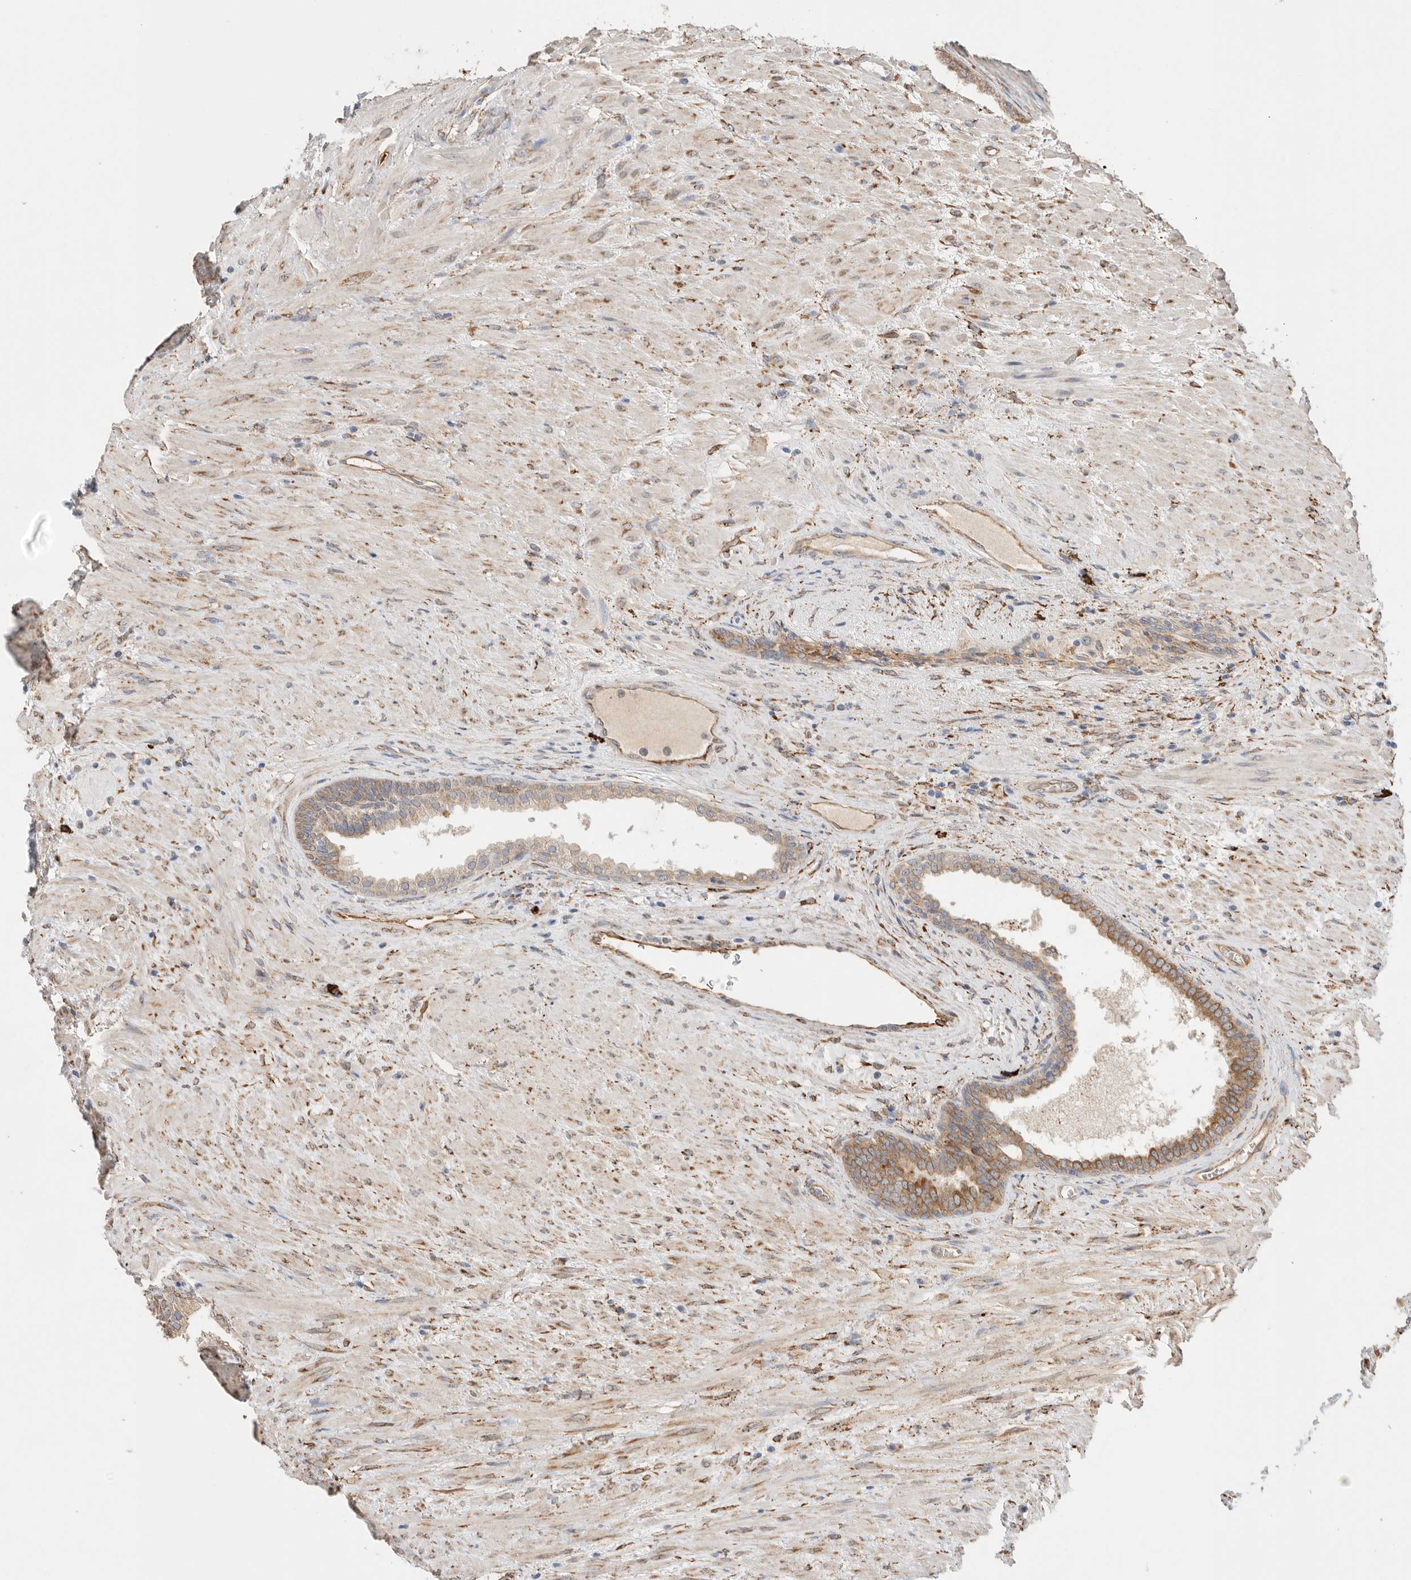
{"staining": {"intensity": "moderate", "quantity": "25%-75%", "location": "cytoplasmic/membranous"}, "tissue": "prostate", "cell_type": "Glandular cells", "image_type": "normal", "snomed": [{"axis": "morphology", "description": "Normal tissue, NOS"}, {"axis": "topography", "description": "Prostate"}], "caption": "A high-resolution photomicrograph shows immunohistochemistry staining of normal prostate, which displays moderate cytoplasmic/membranous expression in approximately 25%-75% of glandular cells.", "gene": "BLOC1S5", "patient": {"sex": "male", "age": 76}}